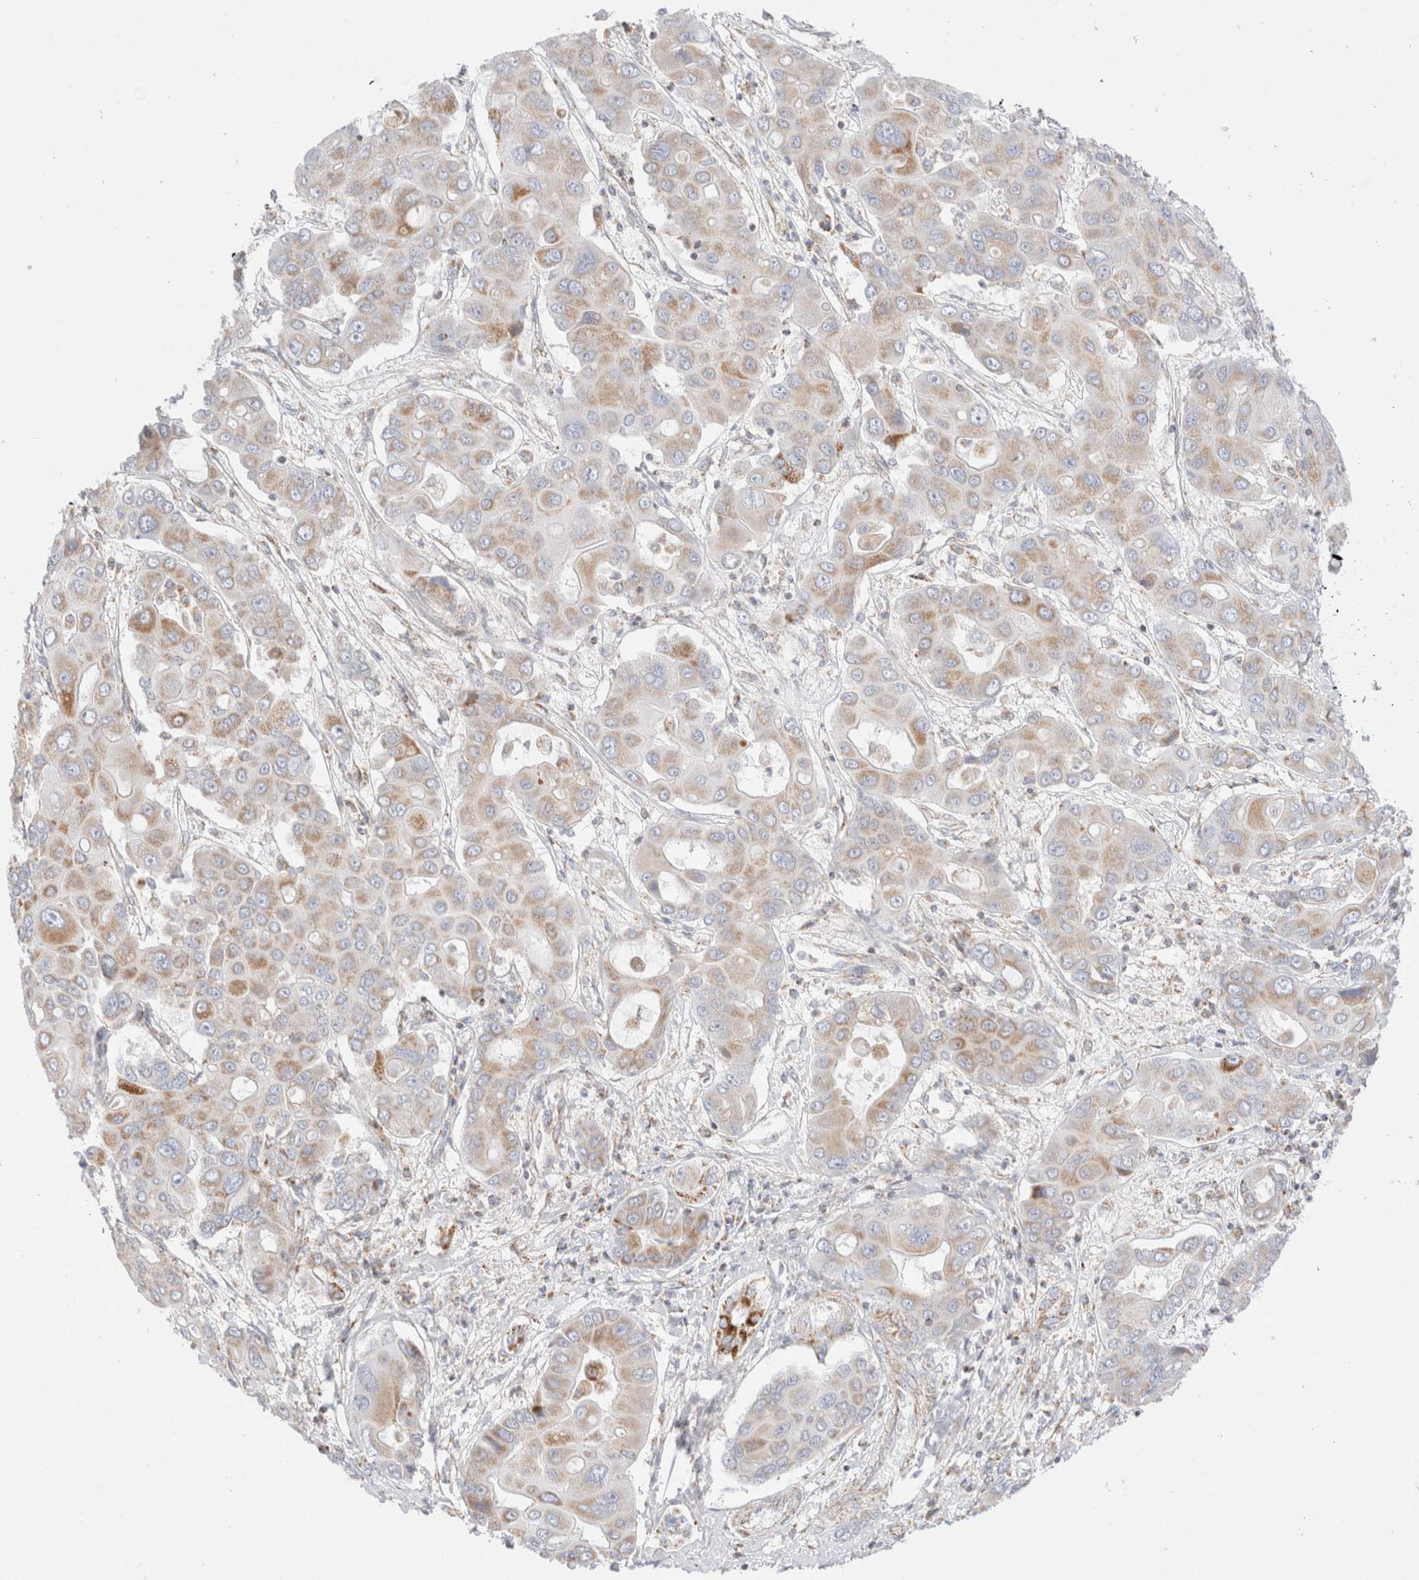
{"staining": {"intensity": "moderate", "quantity": "25%-75%", "location": "cytoplasmic/membranous"}, "tissue": "liver cancer", "cell_type": "Tumor cells", "image_type": "cancer", "snomed": [{"axis": "morphology", "description": "Cholangiocarcinoma"}, {"axis": "topography", "description": "Liver"}], "caption": "Tumor cells exhibit medium levels of moderate cytoplasmic/membranous staining in about 25%-75% of cells in human liver cholangiocarcinoma.", "gene": "ATP6V1C1", "patient": {"sex": "male", "age": 67}}